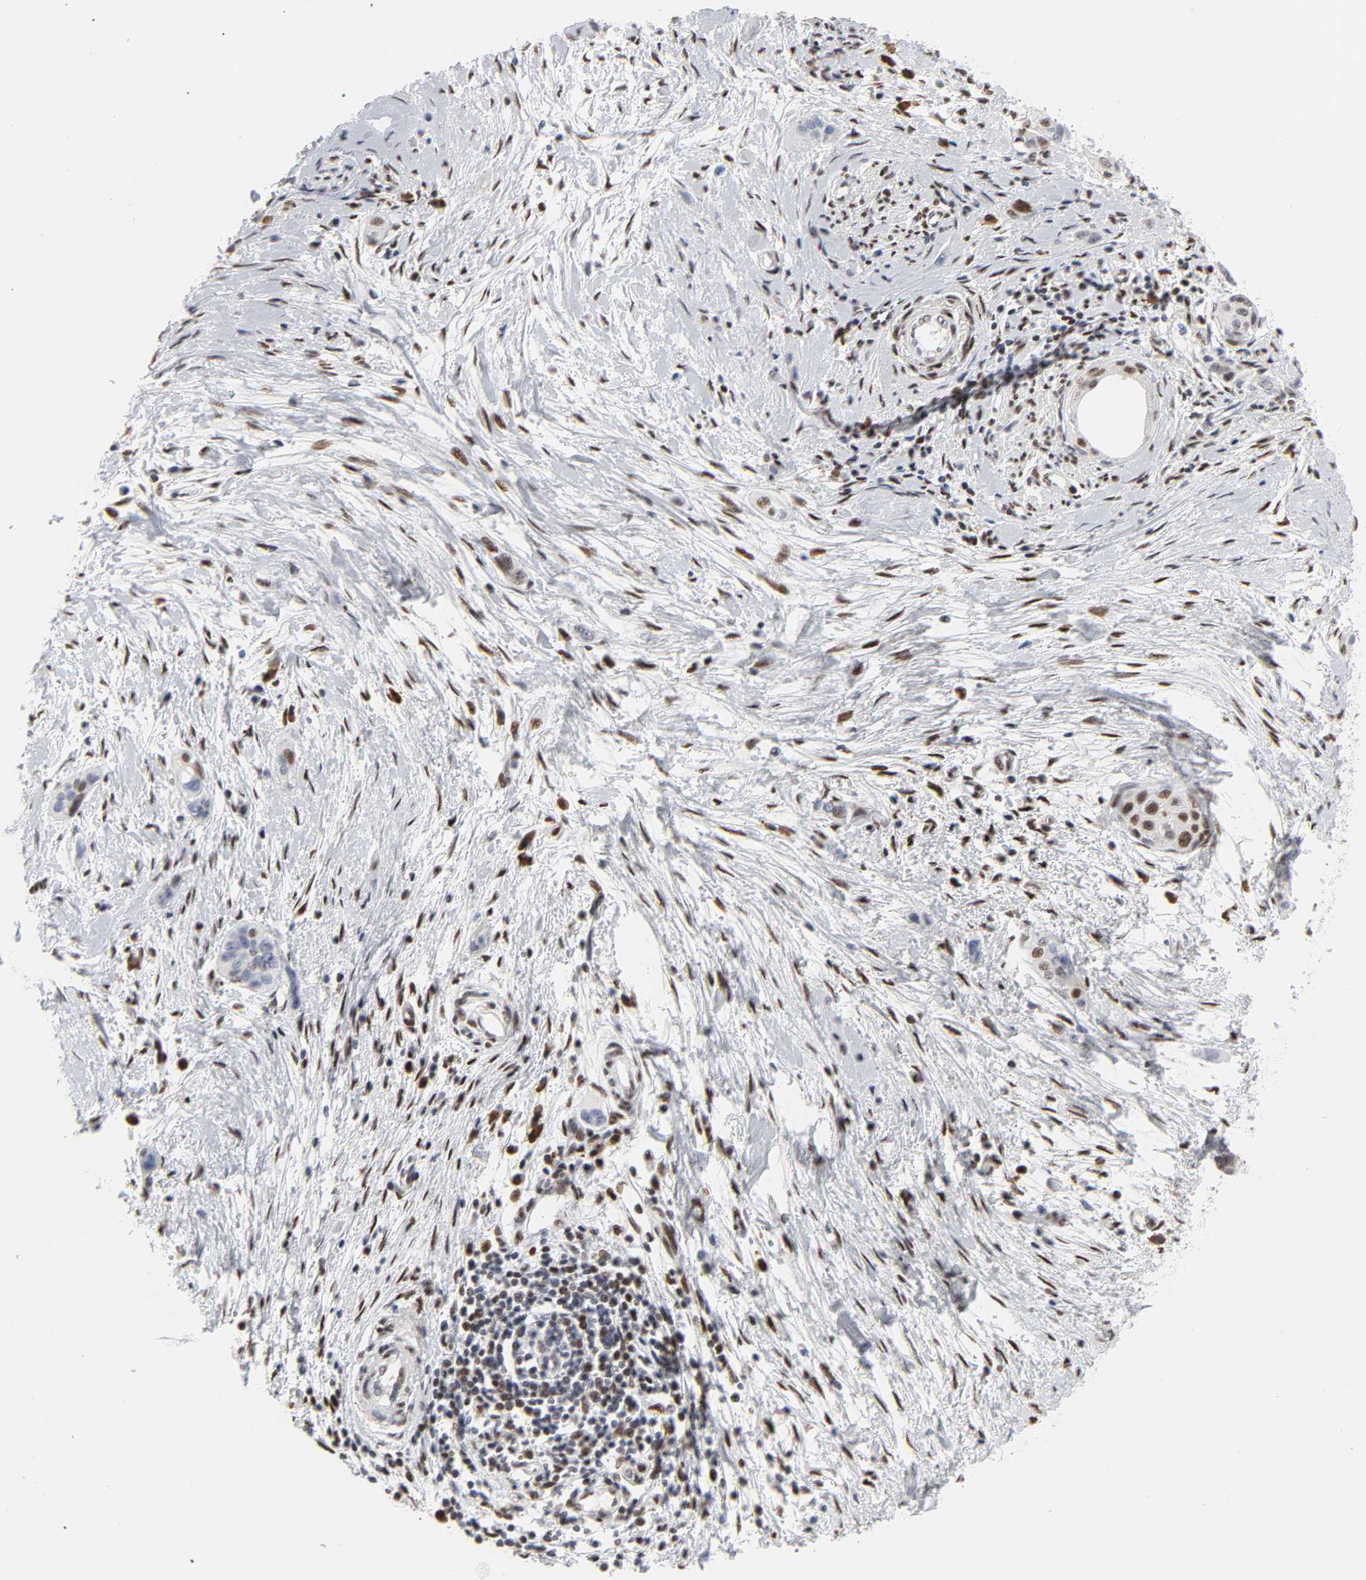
{"staining": {"intensity": "moderate", "quantity": ">75%", "location": "nuclear"}, "tissue": "pancreatic cancer", "cell_type": "Tumor cells", "image_type": "cancer", "snomed": [{"axis": "morphology", "description": "Adenocarcinoma, NOS"}, {"axis": "topography", "description": "Pancreas"}], "caption": "Moderate nuclear protein staining is present in about >75% of tumor cells in pancreatic cancer. The staining is performed using DAB brown chromogen to label protein expression. The nuclei are counter-stained blue using hematoxylin.", "gene": "CREBBP", "patient": {"sex": "female", "age": 60}}